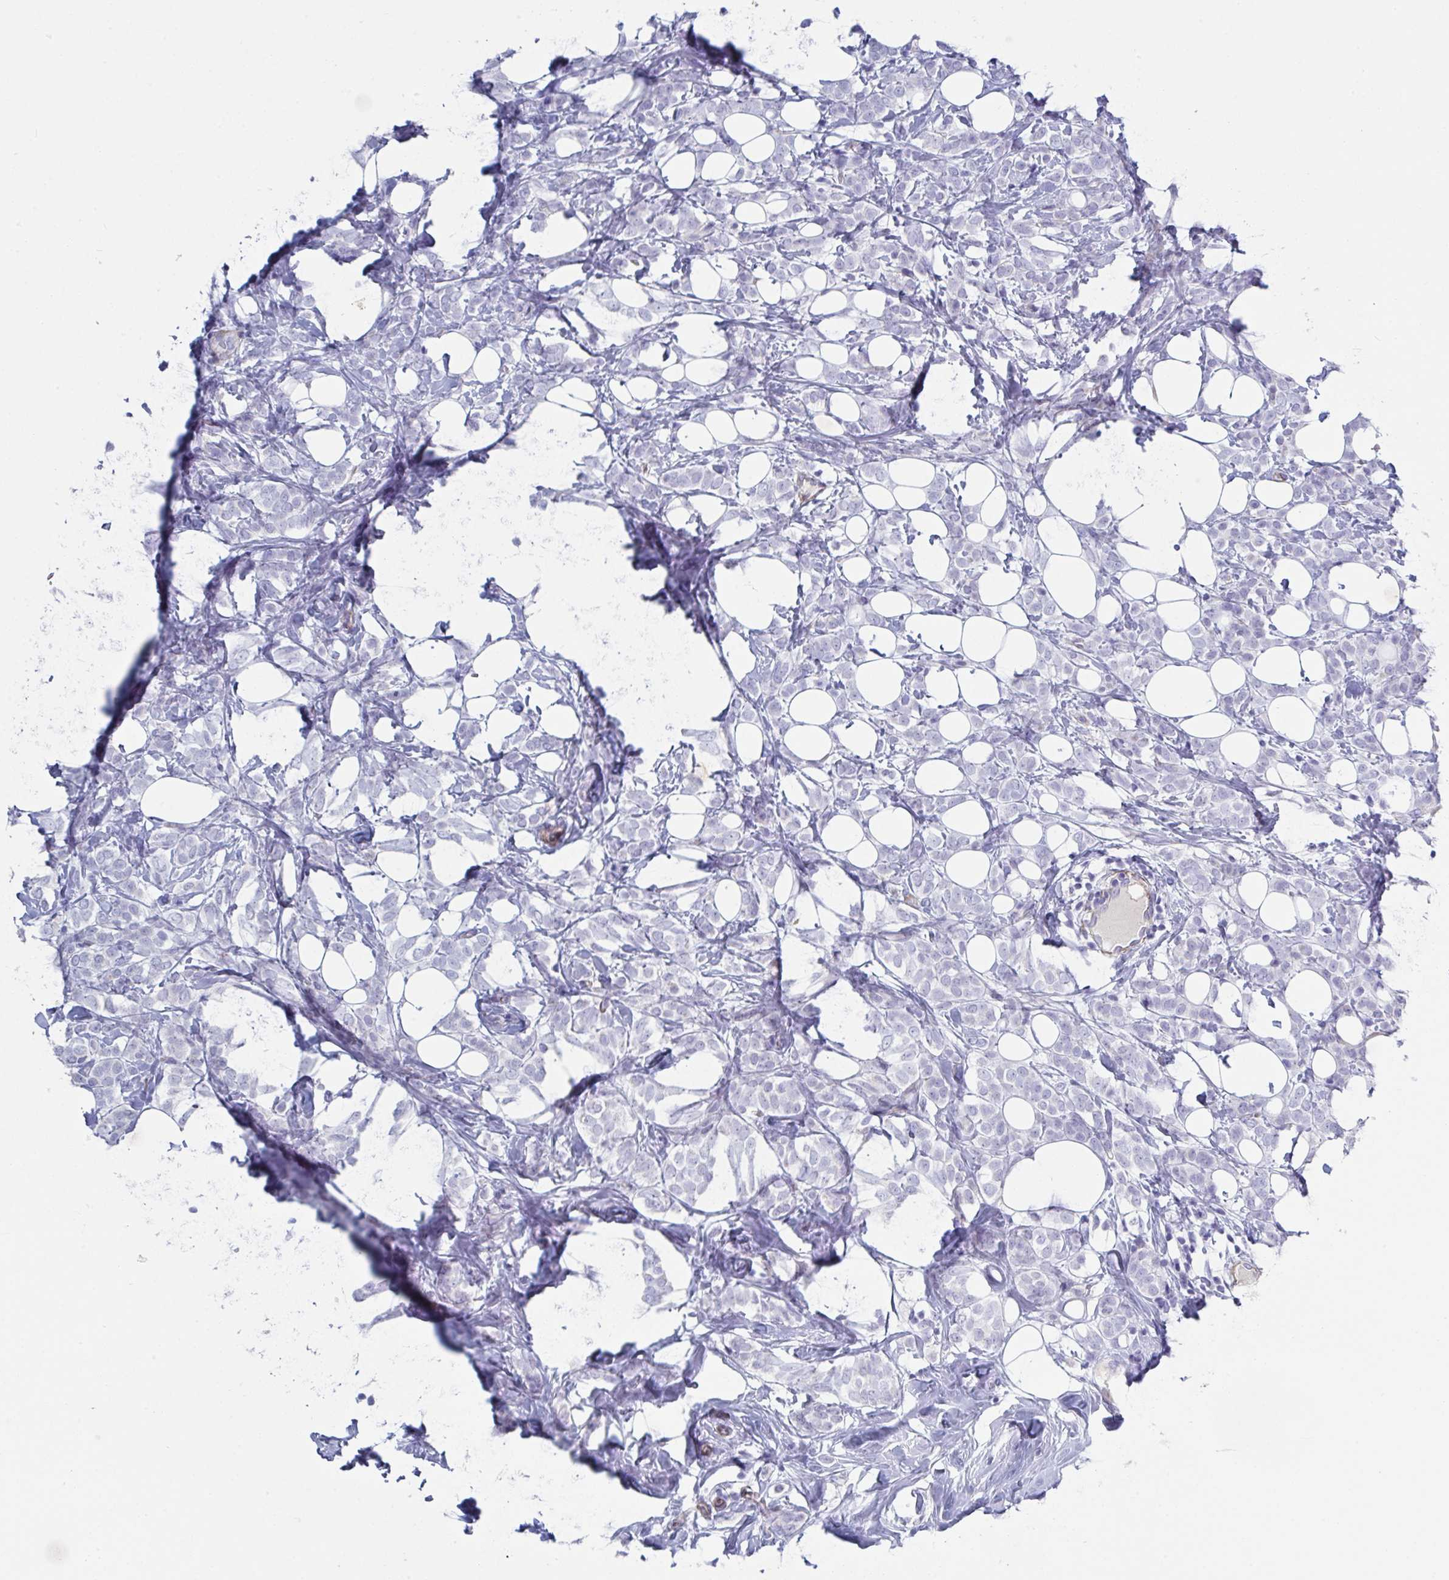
{"staining": {"intensity": "negative", "quantity": "none", "location": "none"}, "tissue": "breast cancer", "cell_type": "Tumor cells", "image_type": "cancer", "snomed": [{"axis": "morphology", "description": "Lobular carcinoma"}, {"axis": "topography", "description": "Breast"}], "caption": "Tumor cells show no significant expression in breast lobular carcinoma. (DAB immunohistochemistry, high magnification).", "gene": "OR5P3", "patient": {"sex": "female", "age": 49}}